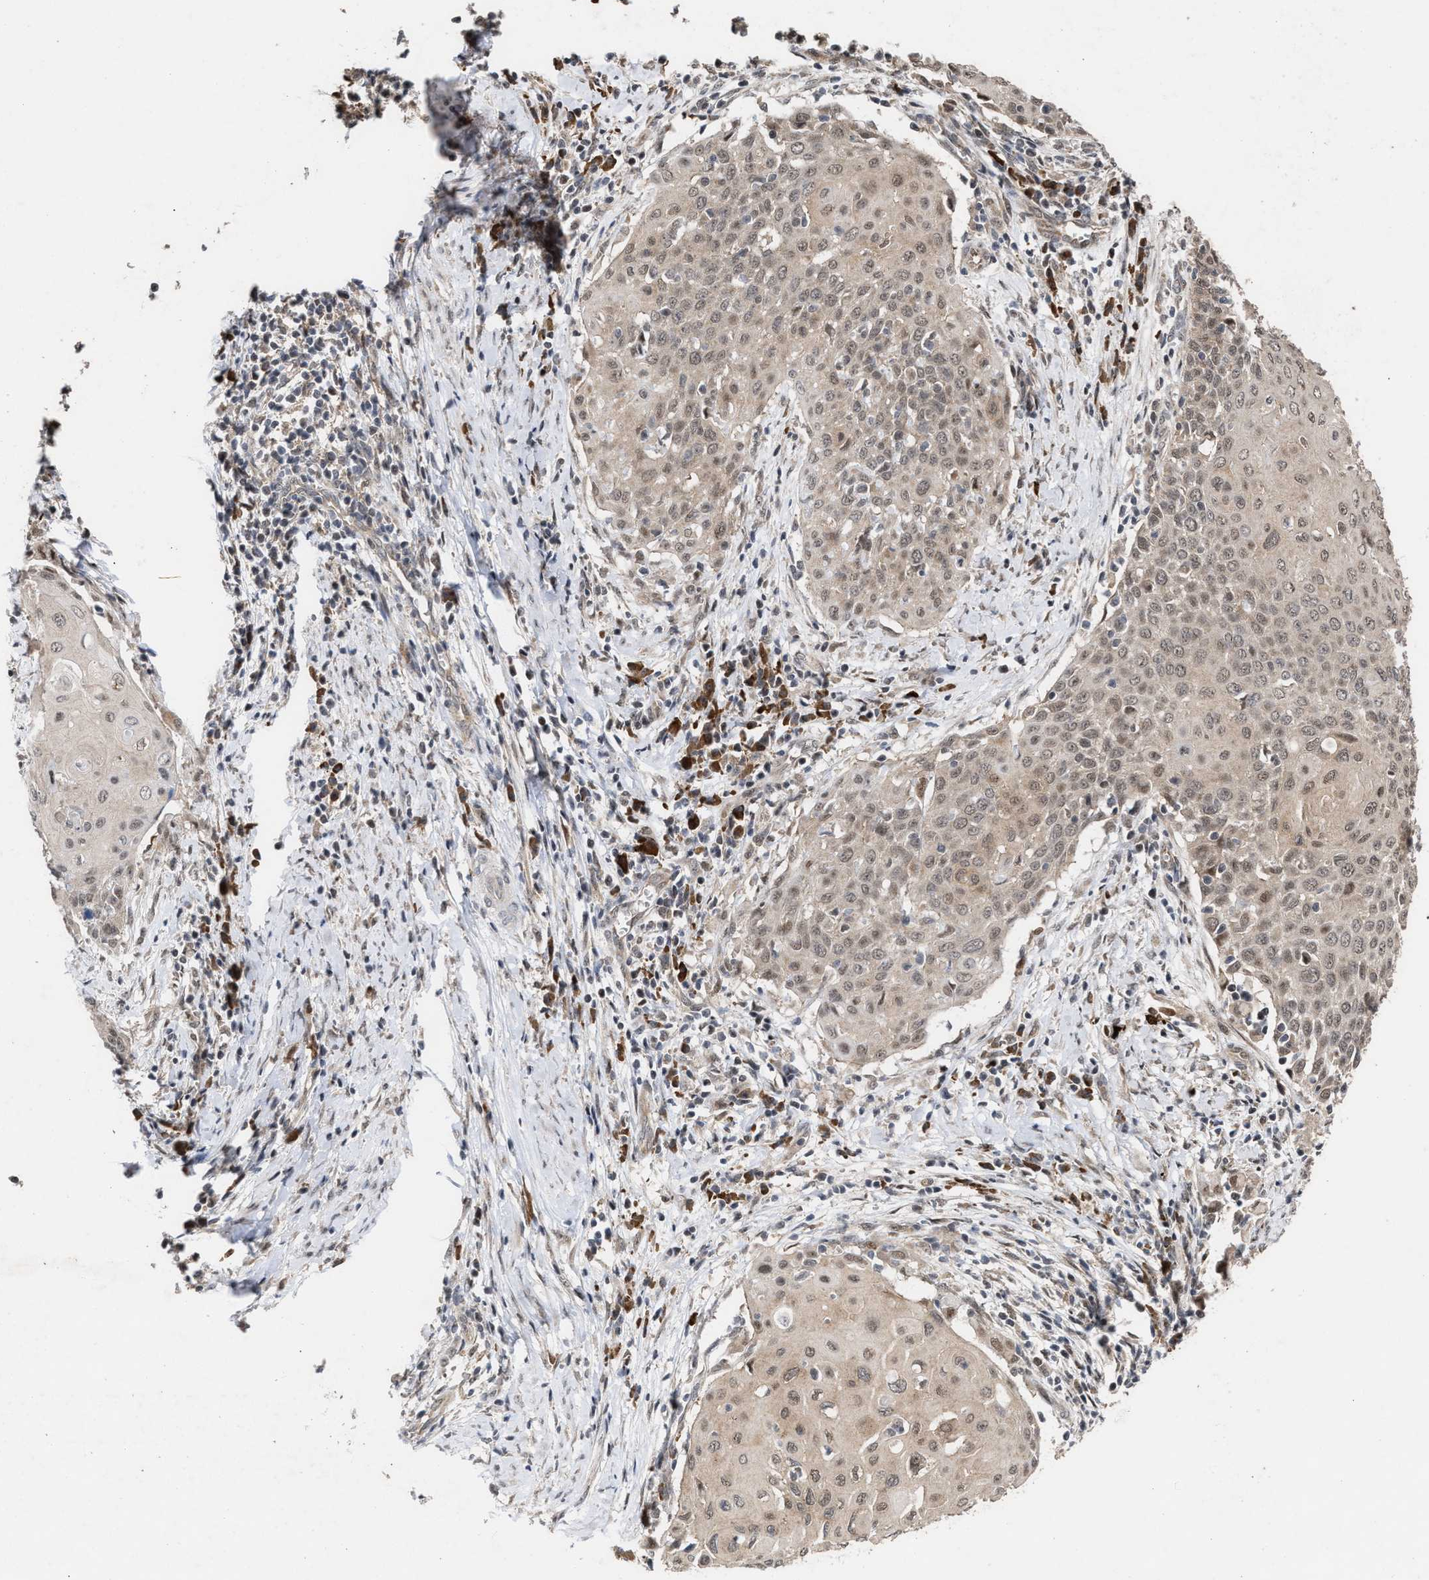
{"staining": {"intensity": "weak", "quantity": ">75%", "location": "cytoplasmic/membranous"}, "tissue": "cervical cancer", "cell_type": "Tumor cells", "image_type": "cancer", "snomed": [{"axis": "morphology", "description": "Squamous cell carcinoma, NOS"}, {"axis": "topography", "description": "Cervix"}], "caption": "There is low levels of weak cytoplasmic/membranous positivity in tumor cells of cervical cancer (squamous cell carcinoma), as demonstrated by immunohistochemical staining (brown color).", "gene": "MKNK2", "patient": {"sex": "female", "age": 39}}